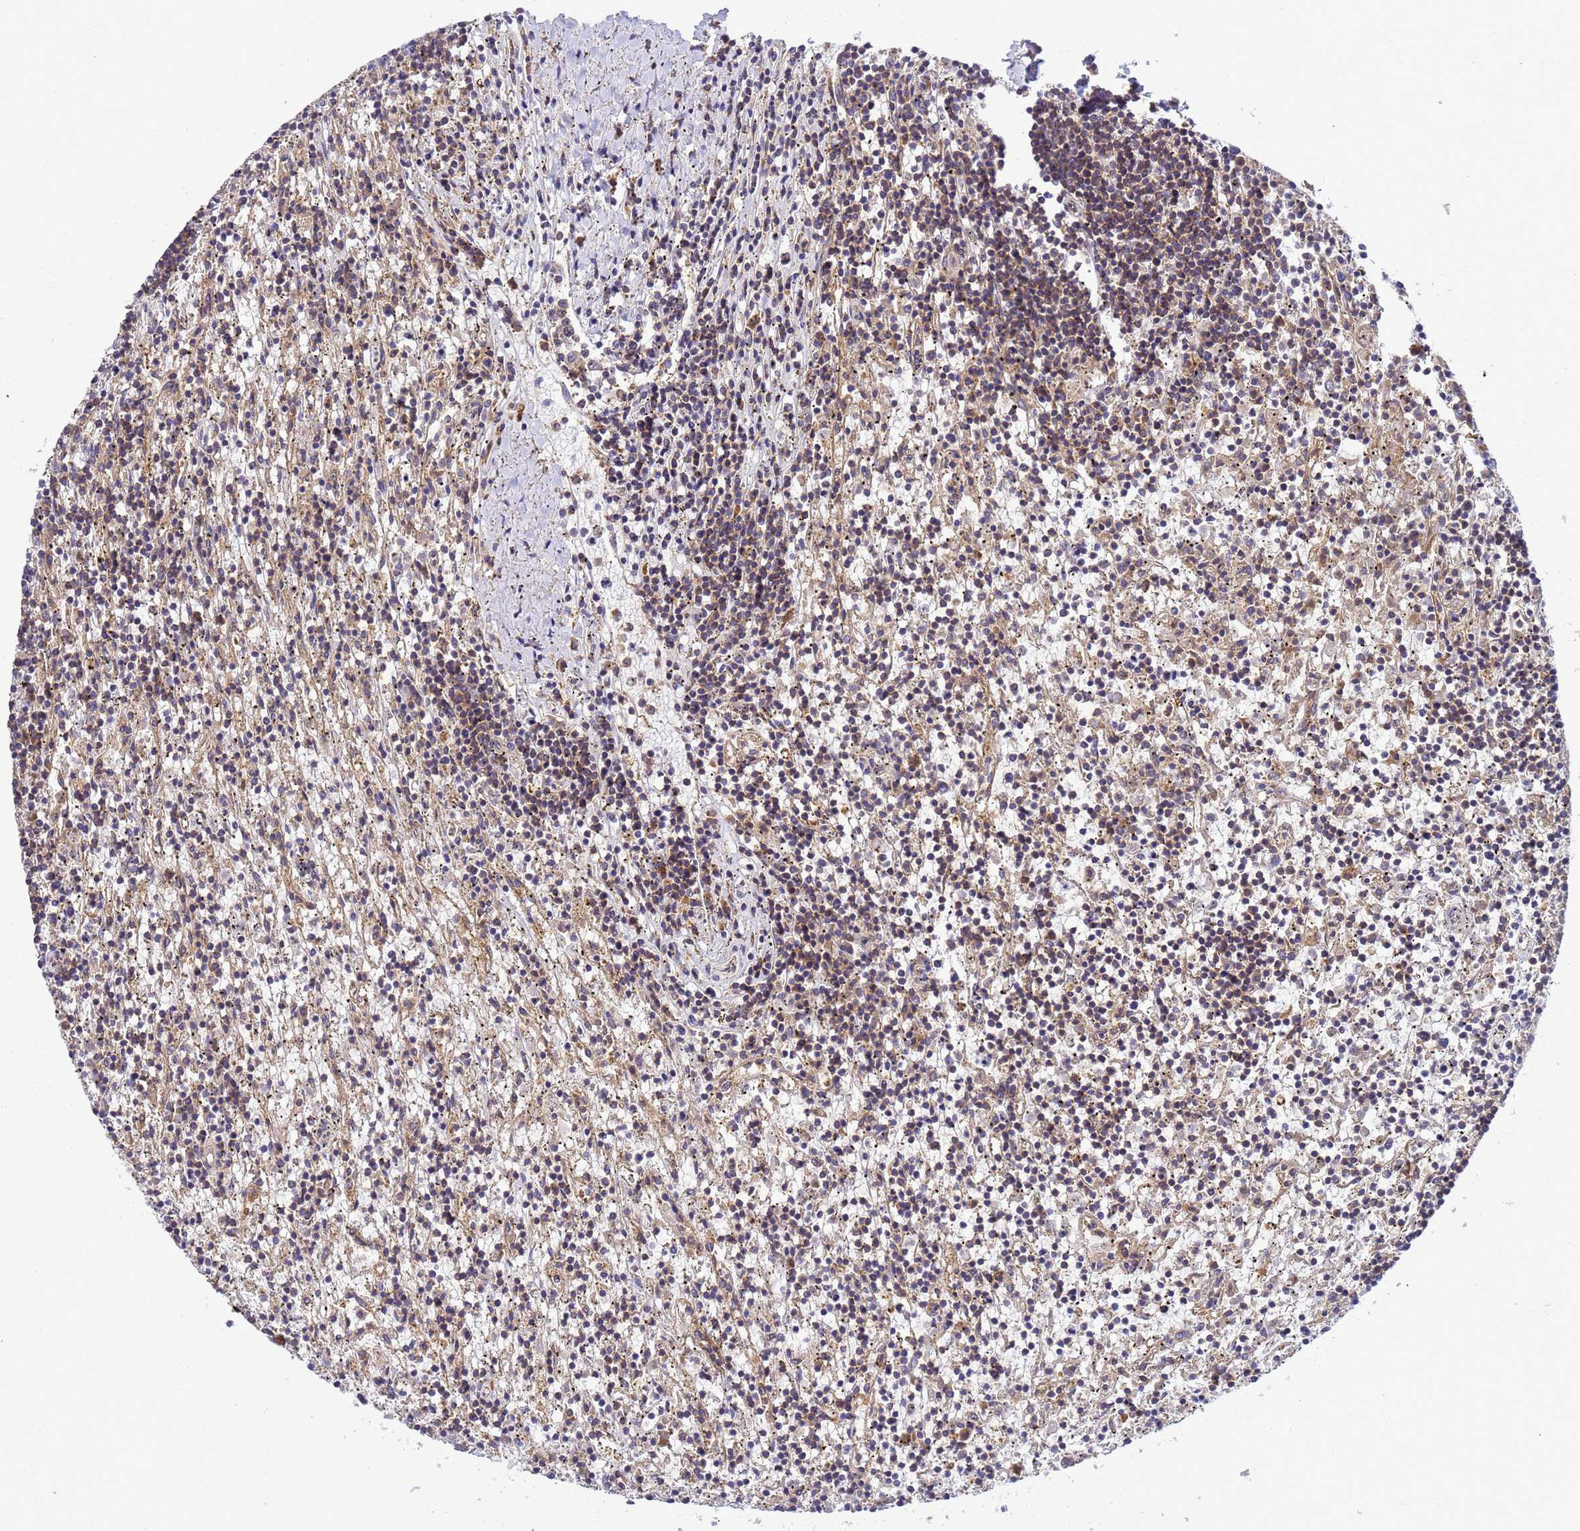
{"staining": {"intensity": "weak", "quantity": "25%-75%", "location": "cytoplasmic/membranous"}, "tissue": "lymphoma", "cell_type": "Tumor cells", "image_type": "cancer", "snomed": [{"axis": "morphology", "description": "Malignant lymphoma, non-Hodgkin's type, Low grade"}, {"axis": "topography", "description": "Spleen"}], "caption": "An image of low-grade malignant lymphoma, non-Hodgkin's type stained for a protein exhibits weak cytoplasmic/membranous brown staining in tumor cells. The staining was performed using DAB (3,3'-diaminobenzidine) to visualize the protein expression in brown, while the nuclei were stained in blue with hematoxylin (Magnification: 20x).", "gene": "BECN1", "patient": {"sex": "male", "age": 76}}